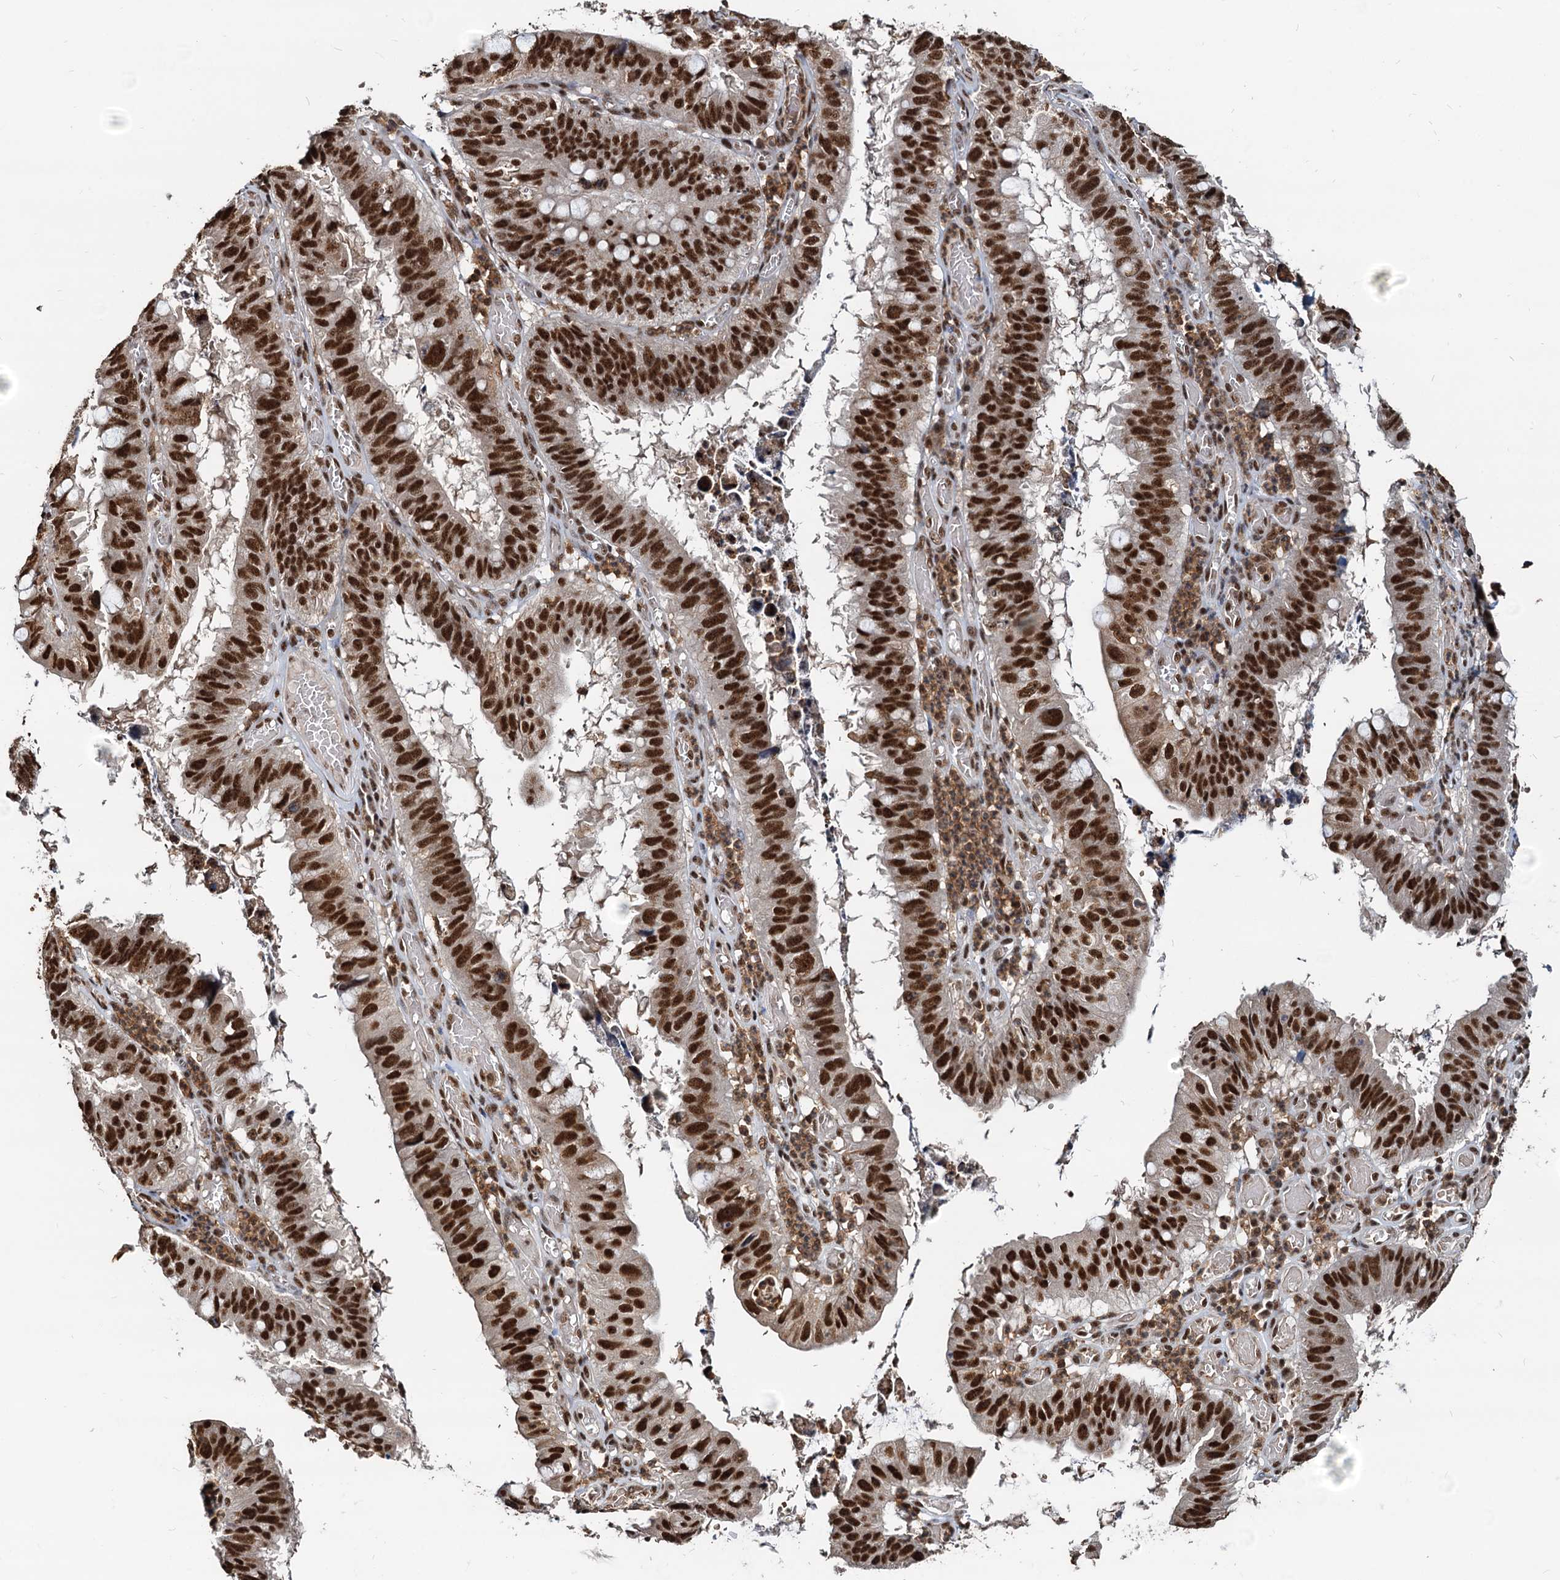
{"staining": {"intensity": "strong", "quantity": ">75%", "location": "nuclear"}, "tissue": "stomach cancer", "cell_type": "Tumor cells", "image_type": "cancer", "snomed": [{"axis": "morphology", "description": "Adenocarcinoma, NOS"}, {"axis": "topography", "description": "Stomach"}], "caption": "Immunohistochemical staining of human stomach cancer displays high levels of strong nuclear staining in about >75% of tumor cells.", "gene": "RSRC2", "patient": {"sex": "male", "age": 59}}